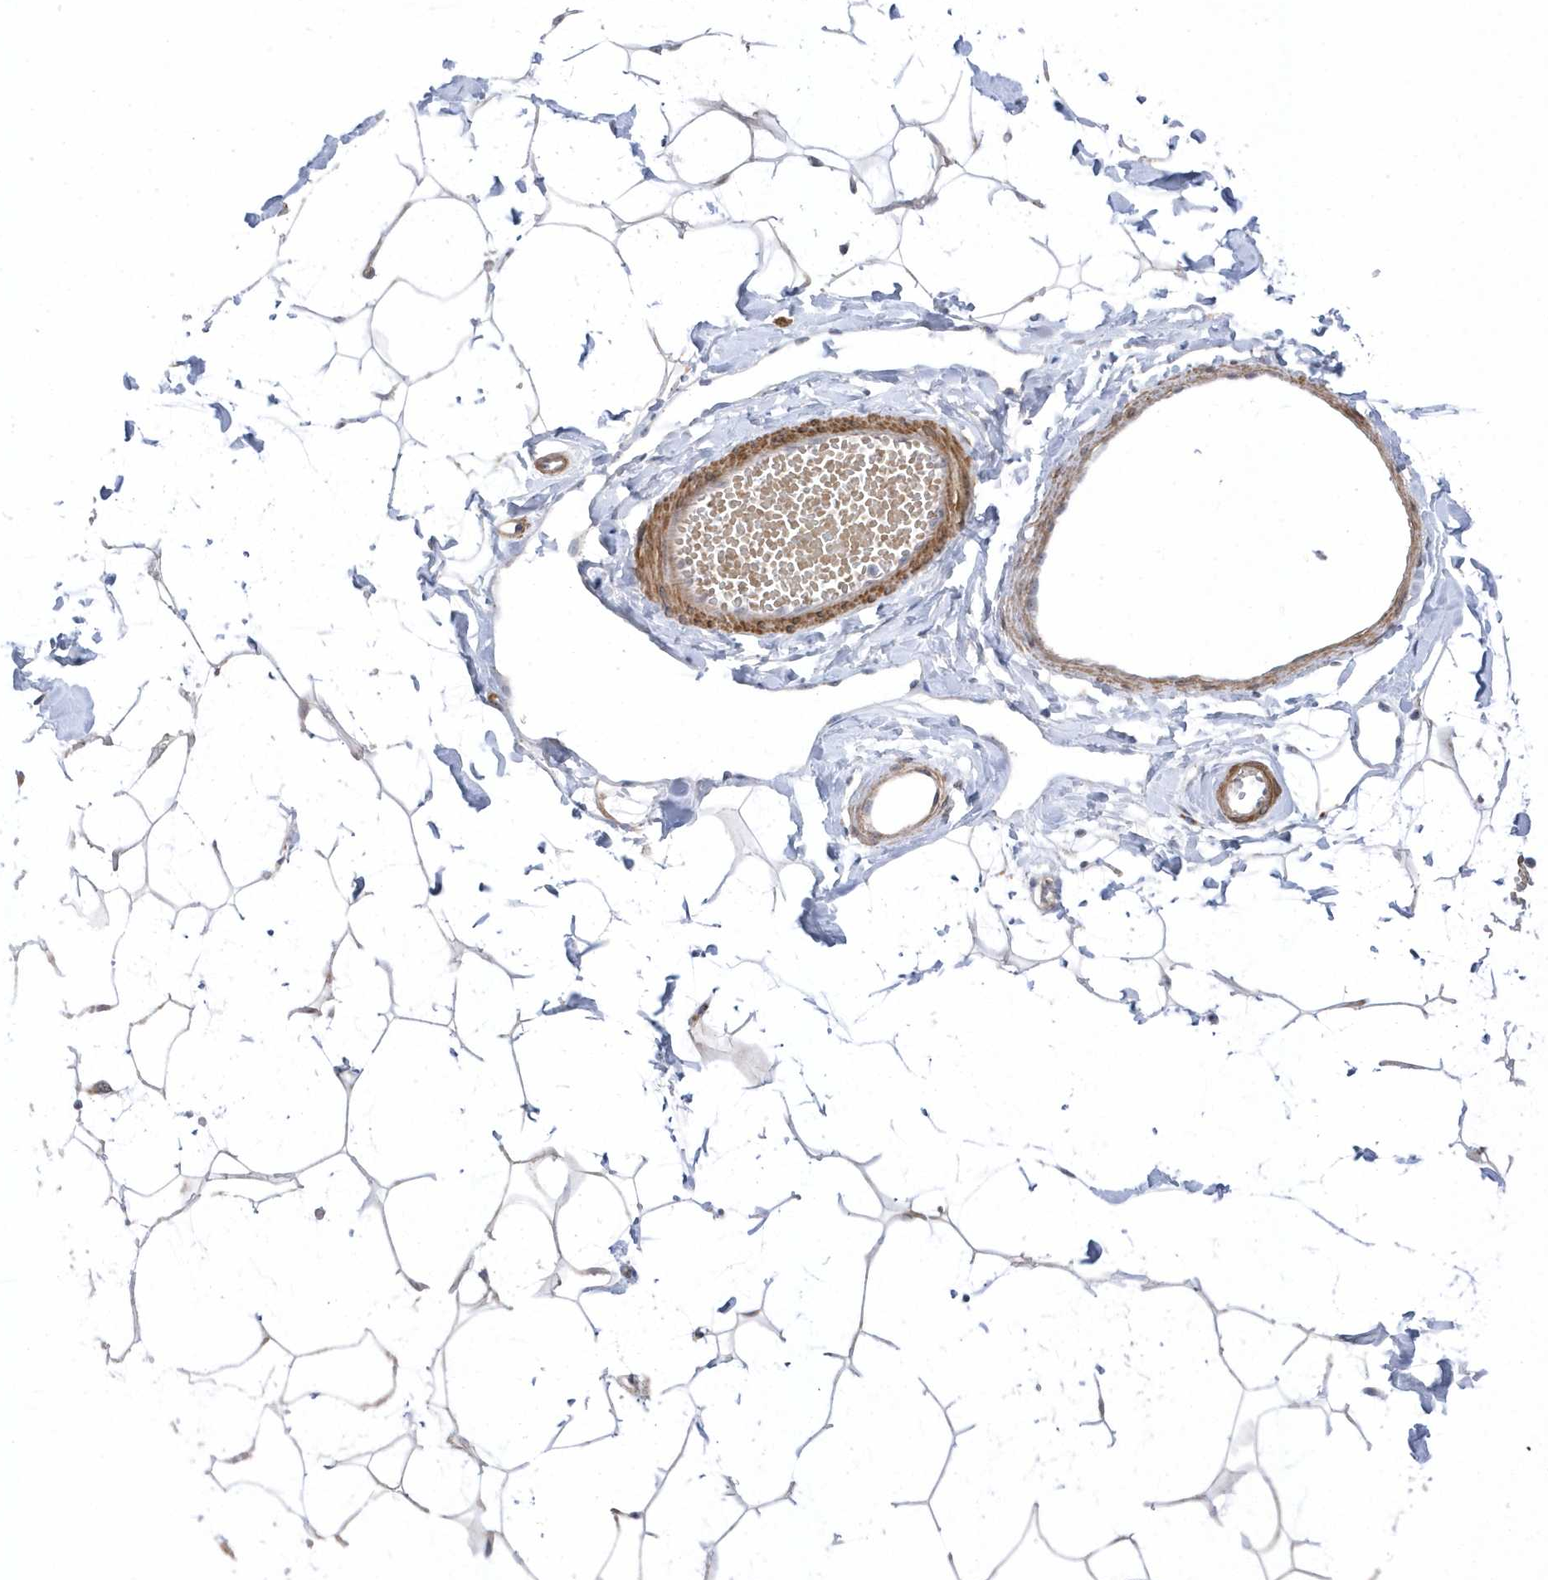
{"staining": {"intensity": "negative", "quantity": "none", "location": "none"}, "tissue": "breast", "cell_type": "Adipocytes", "image_type": "normal", "snomed": [{"axis": "morphology", "description": "Normal tissue, NOS"}, {"axis": "topography", "description": "Breast"}], "caption": "The immunohistochemistry (IHC) micrograph has no significant expression in adipocytes of breast. Nuclei are stained in blue.", "gene": "GTPBP6", "patient": {"sex": "female", "age": 26}}